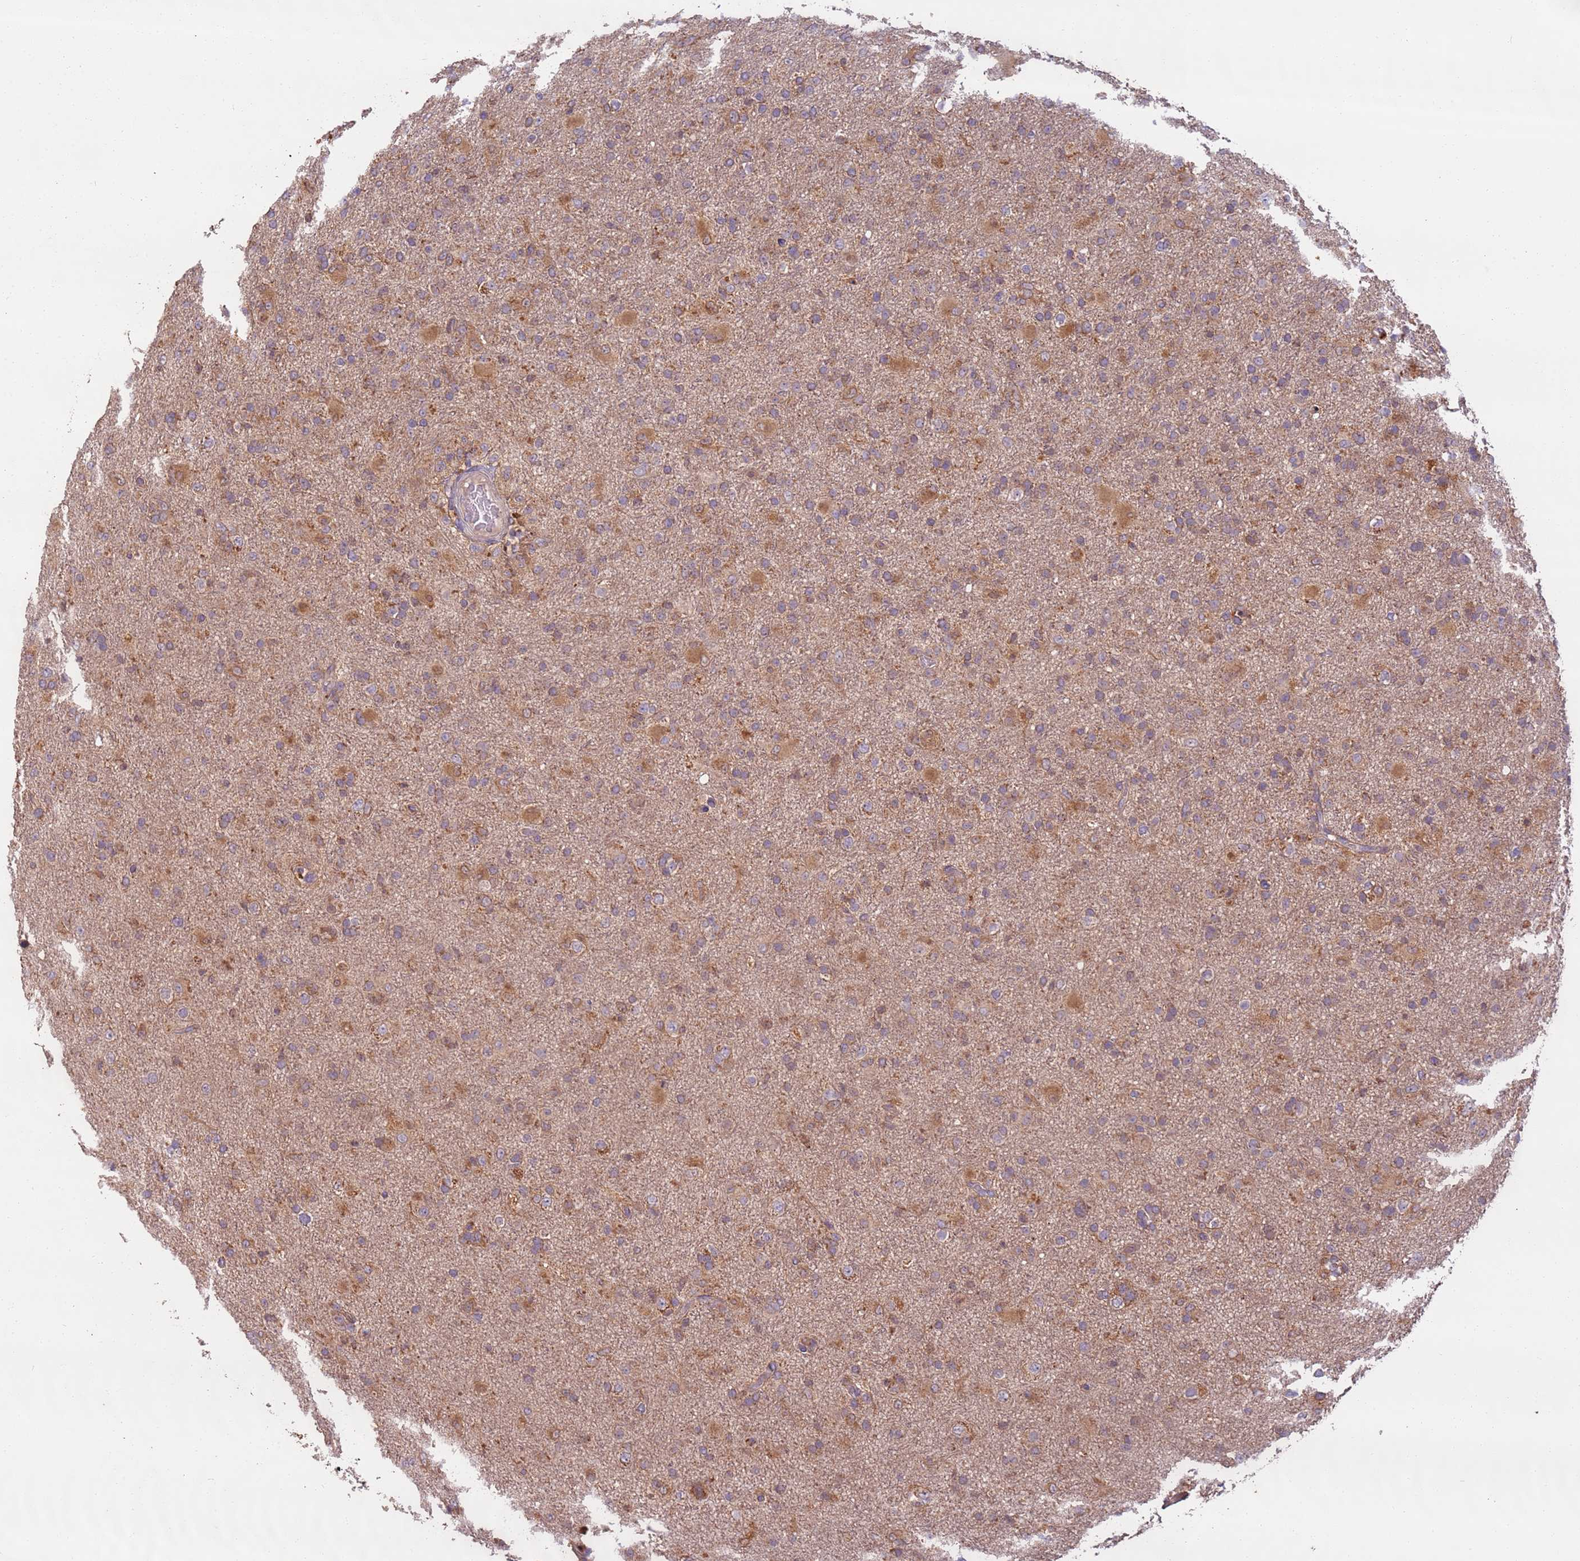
{"staining": {"intensity": "moderate", "quantity": "25%-75%", "location": "cytoplasmic/membranous"}, "tissue": "glioma", "cell_type": "Tumor cells", "image_type": "cancer", "snomed": [{"axis": "morphology", "description": "Glioma, malignant, Low grade"}, {"axis": "topography", "description": "Brain"}], "caption": "IHC (DAB (3,3'-diaminobenzidine)) staining of glioma displays moderate cytoplasmic/membranous protein staining in about 25%-75% of tumor cells.", "gene": "TIGAR", "patient": {"sex": "male", "age": 65}}